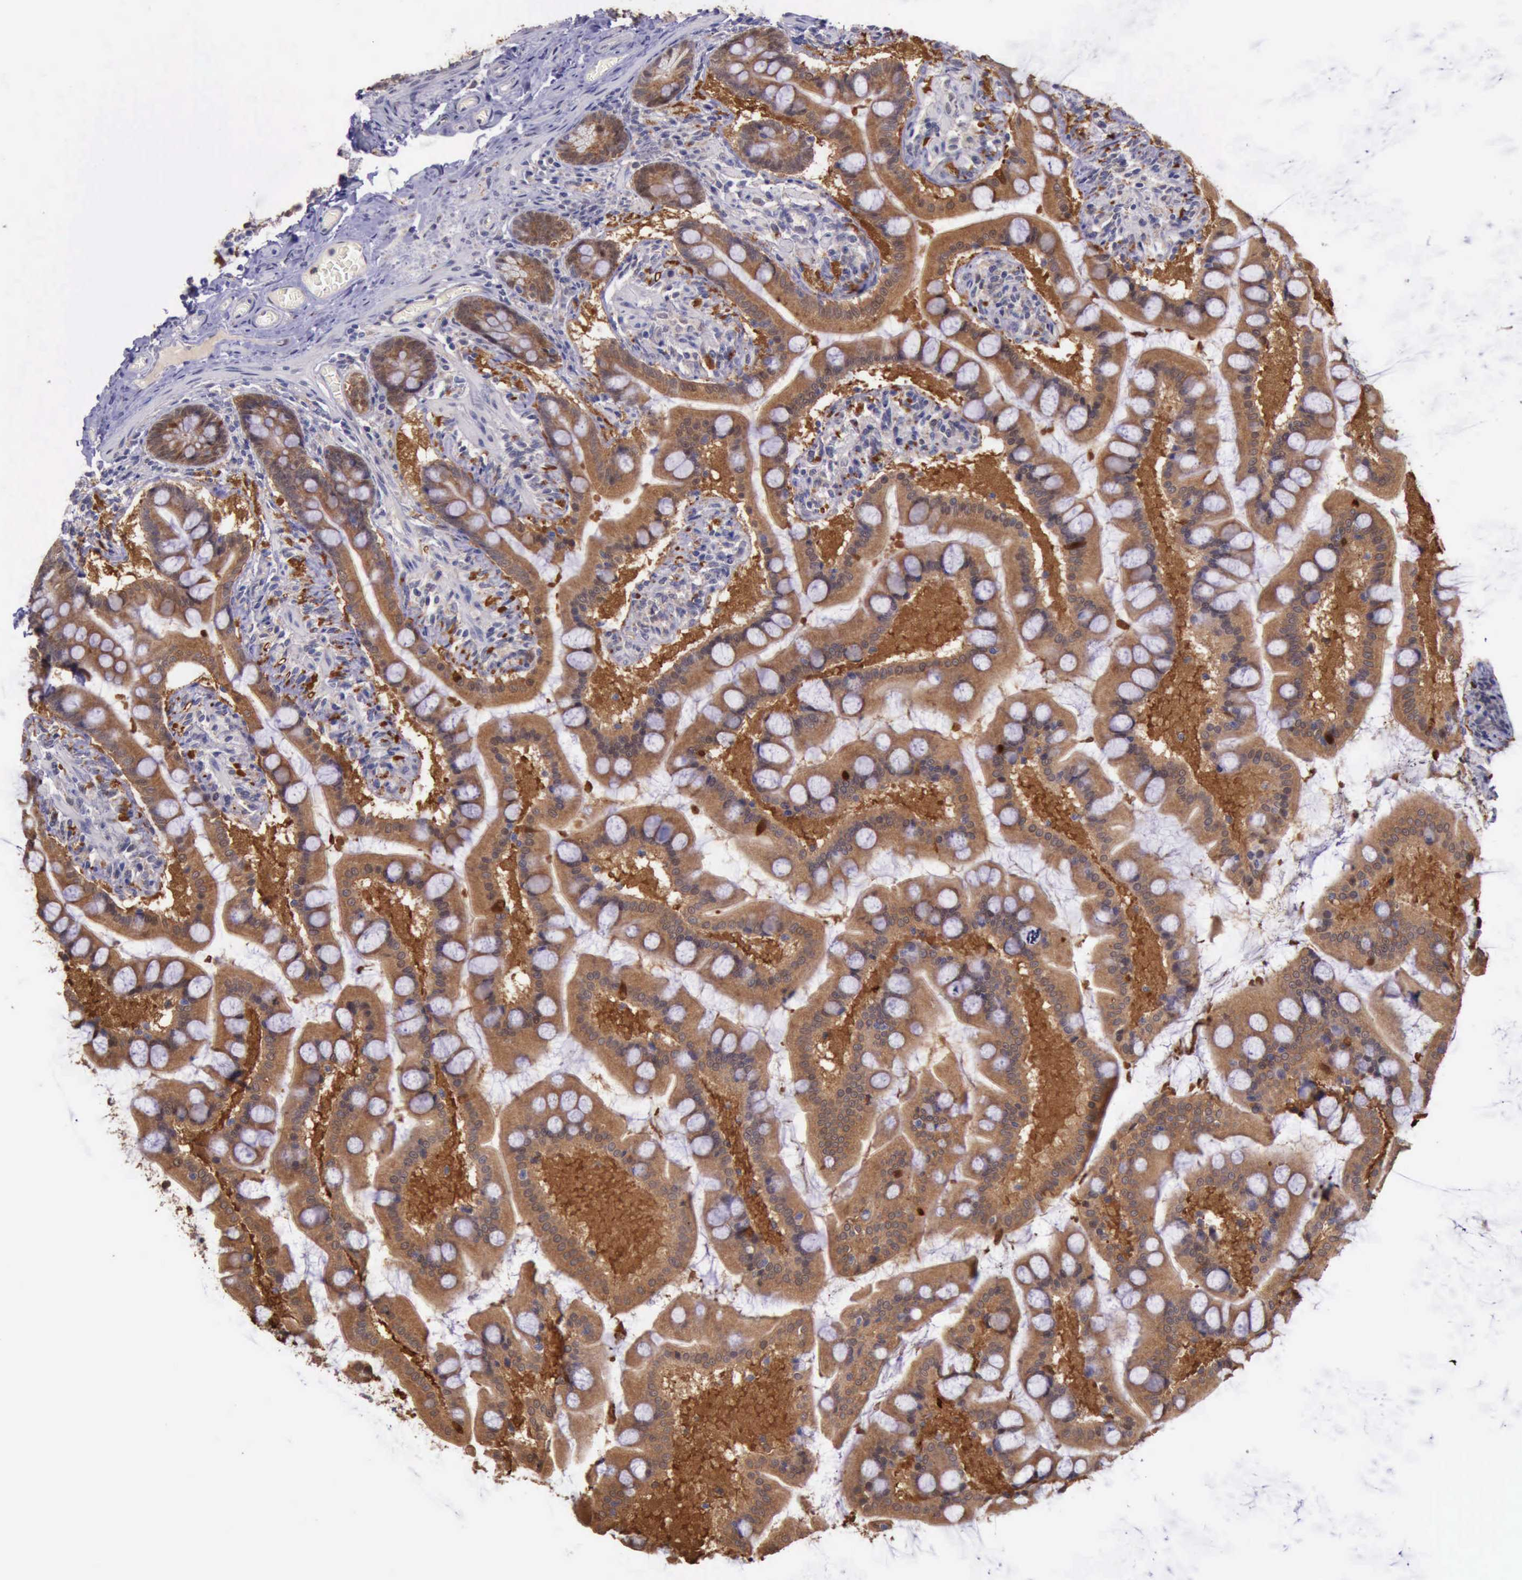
{"staining": {"intensity": "strong", "quantity": ">75%", "location": "cytoplasmic/membranous"}, "tissue": "small intestine", "cell_type": "Glandular cells", "image_type": "normal", "snomed": [{"axis": "morphology", "description": "Normal tissue, NOS"}, {"axis": "topography", "description": "Small intestine"}], "caption": "DAB (3,3'-diaminobenzidine) immunohistochemical staining of benign human small intestine demonstrates strong cytoplasmic/membranous protein expression in about >75% of glandular cells. The staining was performed using DAB, with brown indicating positive protein expression. Nuclei are stained blue with hematoxylin.", "gene": "PLEK2", "patient": {"sex": "male", "age": 41}}